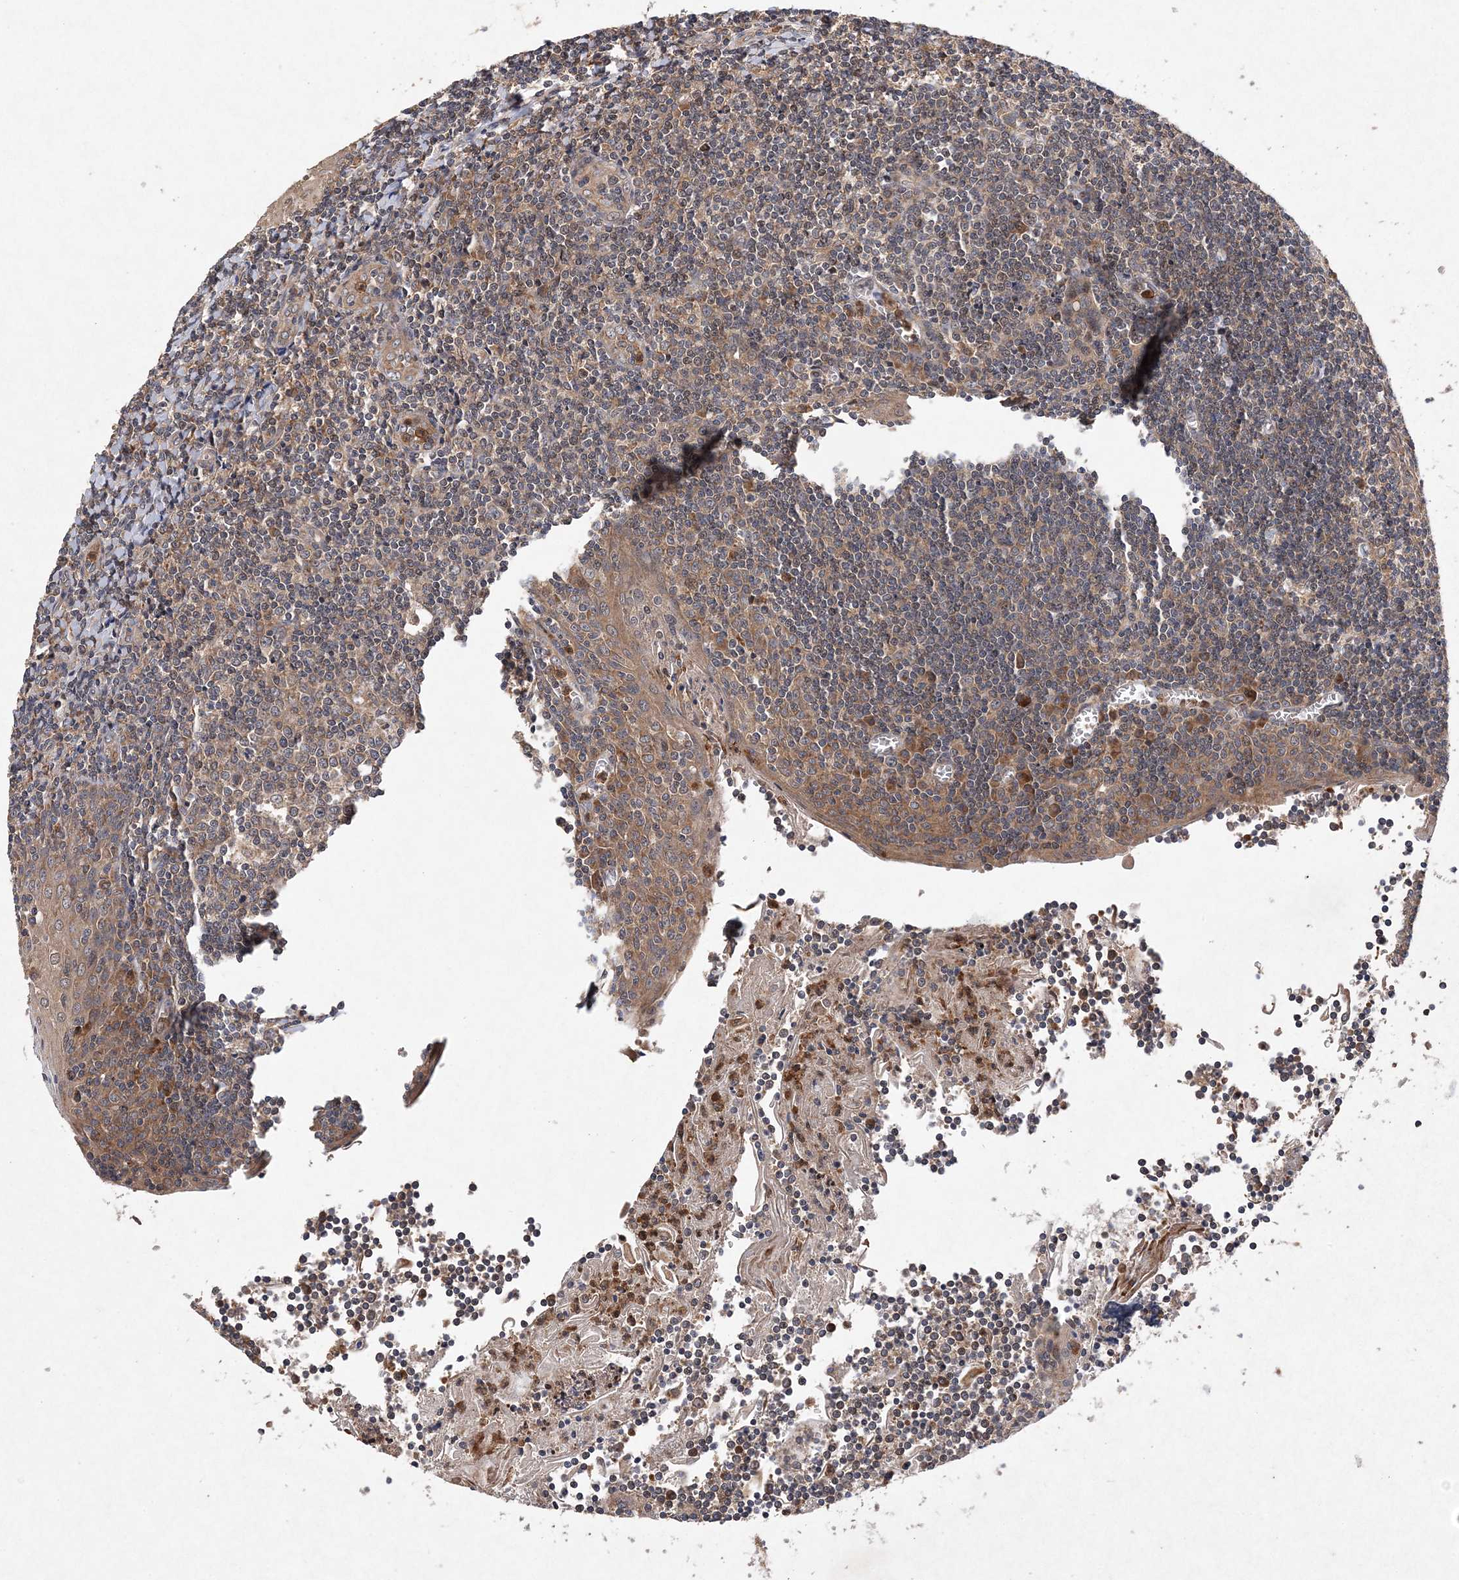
{"staining": {"intensity": "weak", "quantity": "<25%", "location": "cytoplasmic/membranous"}, "tissue": "tonsil", "cell_type": "Germinal center cells", "image_type": "normal", "snomed": [{"axis": "morphology", "description": "Normal tissue, NOS"}, {"axis": "topography", "description": "Tonsil"}], "caption": "Immunohistochemistry (IHC) micrograph of benign human tonsil stained for a protein (brown), which shows no positivity in germinal center cells.", "gene": "PROSER1", "patient": {"sex": "male", "age": 27}}